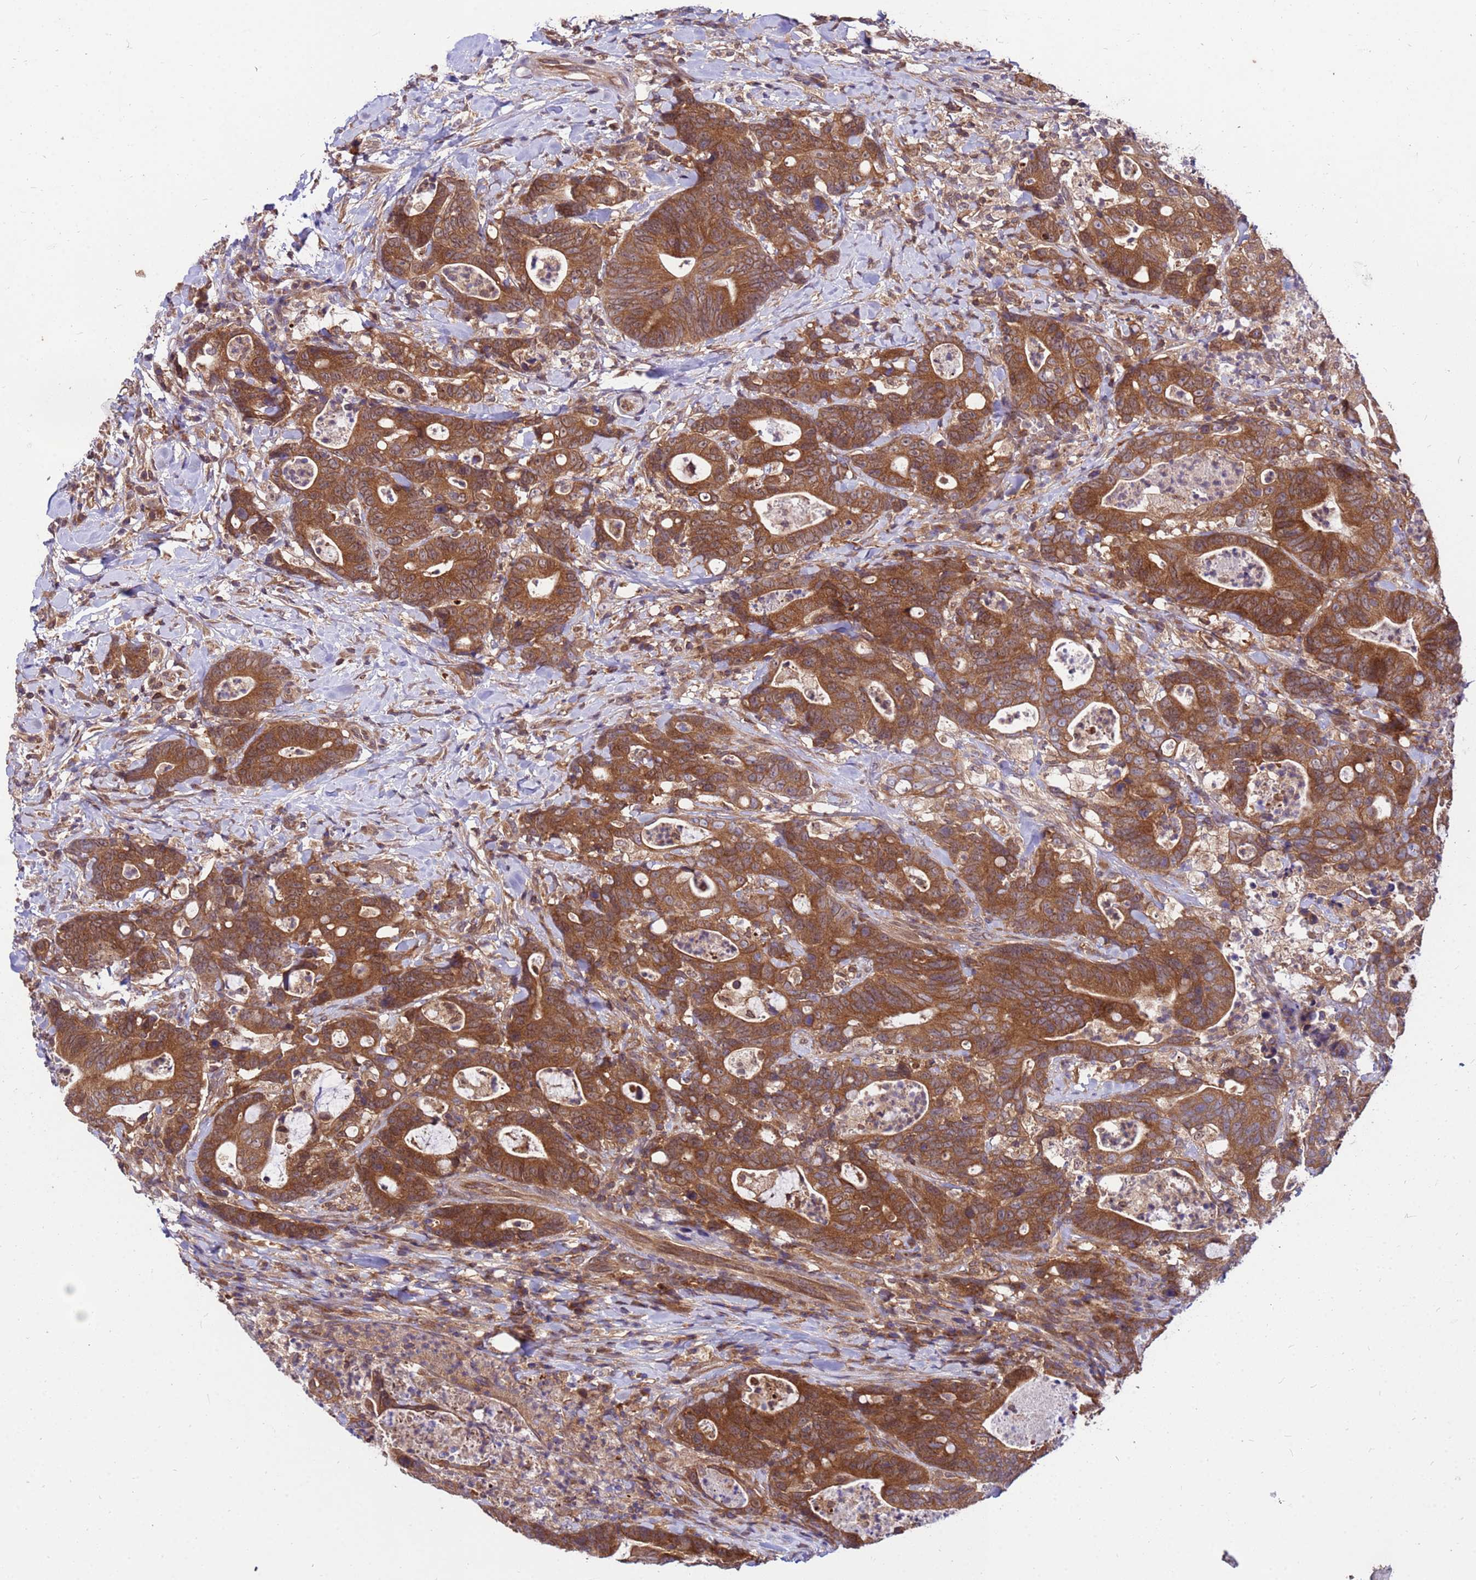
{"staining": {"intensity": "moderate", "quantity": ">75%", "location": "cytoplasmic/membranous"}, "tissue": "colorectal cancer", "cell_type": "Tumor cells", "image_type": "cancer", "snomed": [{"axis": "morphology", "description": "Adenocarcinoma, NOS"}, {"axis": "topography", "description": "Colon"}], "caption": "Tumor cells exhibit moderate cytoplasmic/membranous staining in approximately >75% of cells in colorectal adenocarcinoma.", "gene": "GET3", "patient": {"sex": "female", "age": 82}}